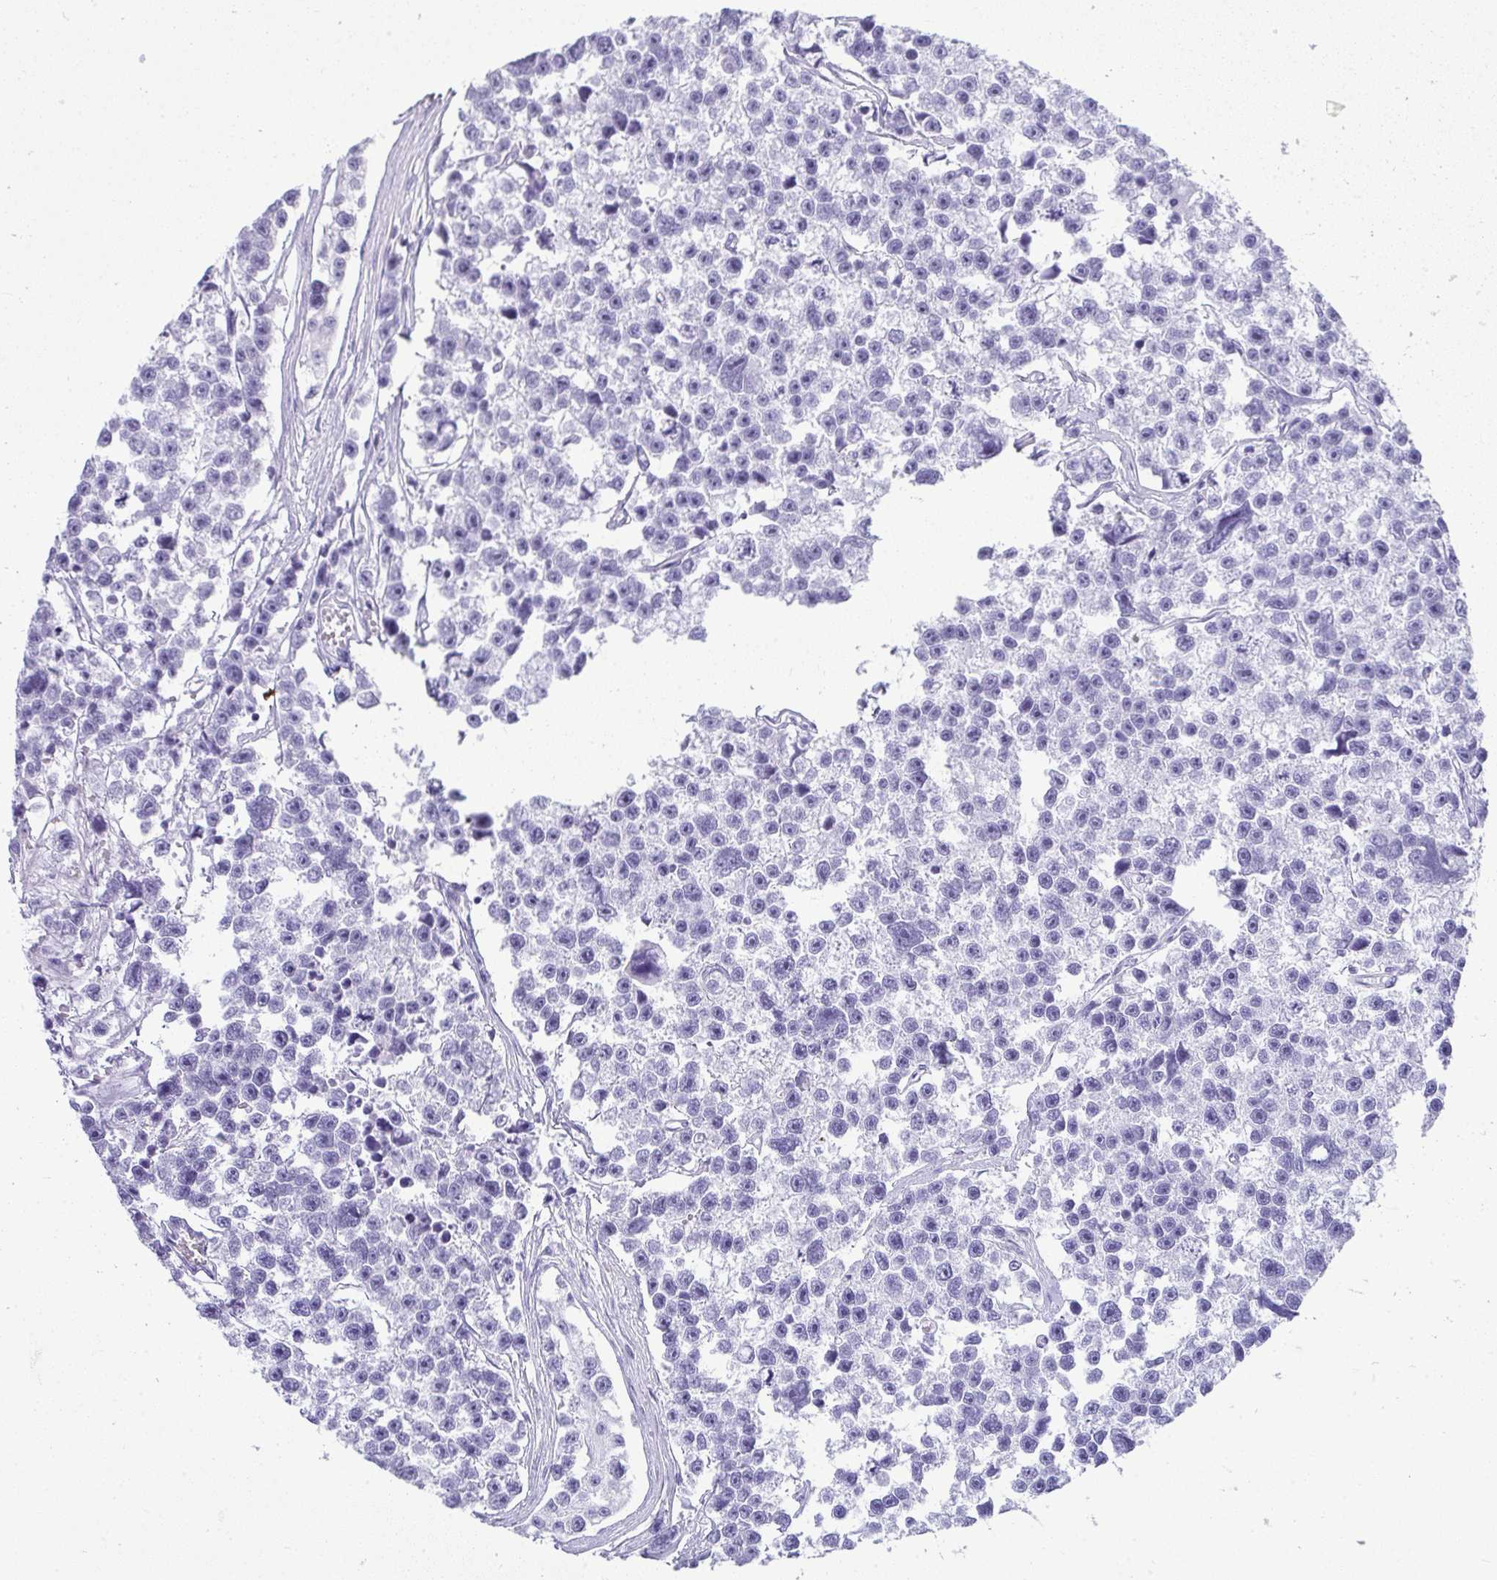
{"staining": {"intensity": "negative", "quantity": "none", "location": "none"}, "tissue": "testis cancer", "cell_type": "Tumor cells", "image_type": "cancer", "snomed": [{"axis": "morphology", "description": "Seminoma, NOS"}, {"axis": "topography", "description": "Testis"}], "caption": "IHC micrograph of testis cancer (seminoma) stained for a protein (brown), which displays no positivity in tumor cells.", "gene": "CDADC1", "patient": {"sex": "male", "age": 26}}